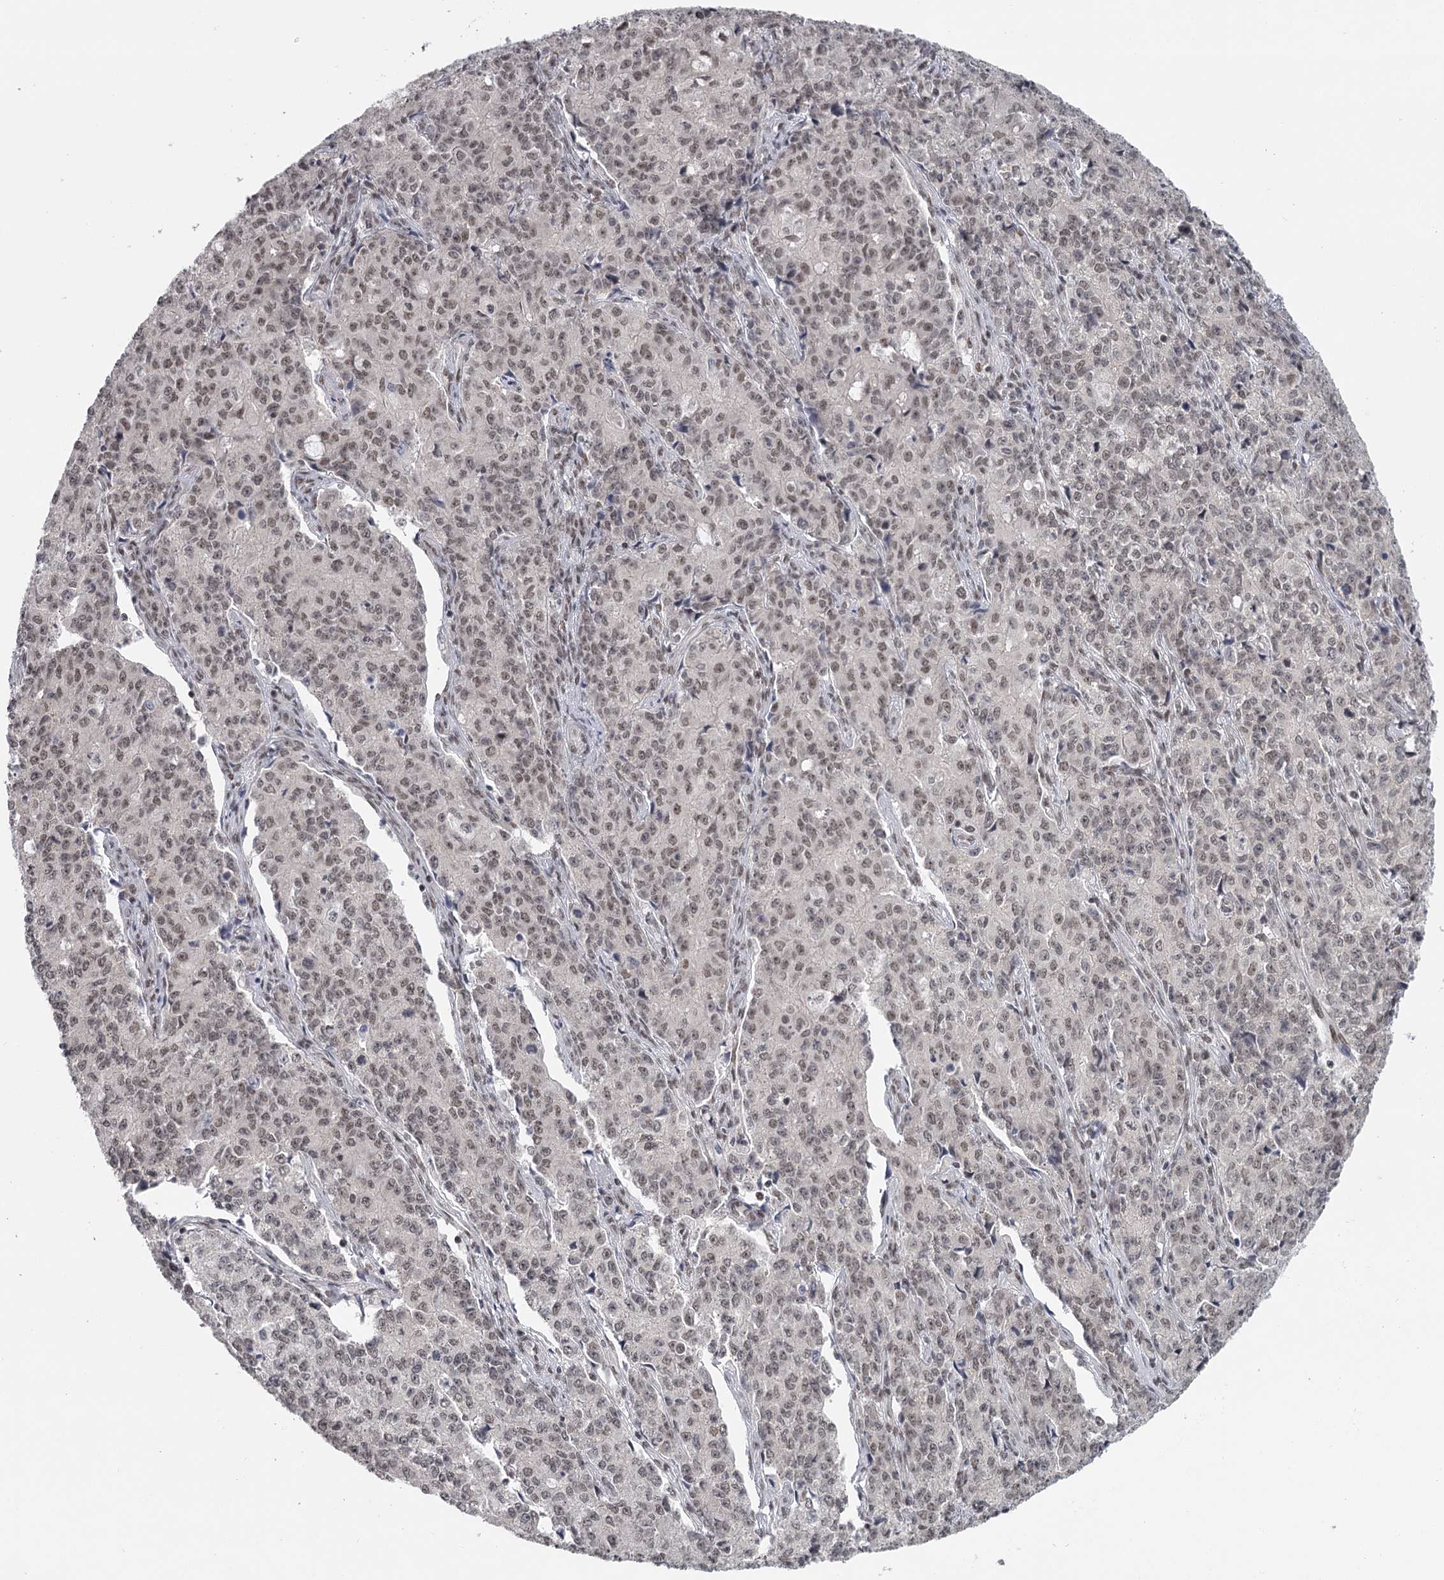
{"staining": {"intensity": "weak", "quantity": ">75%", "location": "nuclear"}, "tissue": "endometrial cancer", "cell_type": "Tumor cells", "image_type": "cancer", "snomed": [{"axis": "morphology", "description": "Adenocarcinoma, NOS"}, {"axis": "topography", "description": "Endometrium"}], "caption": "Endometrial adenocarcinoma stained for a protein shows weak nuclear positivity in tumor cells.", "gene": "FAM13C", "patient": {"sex": "female", "age": 50}}